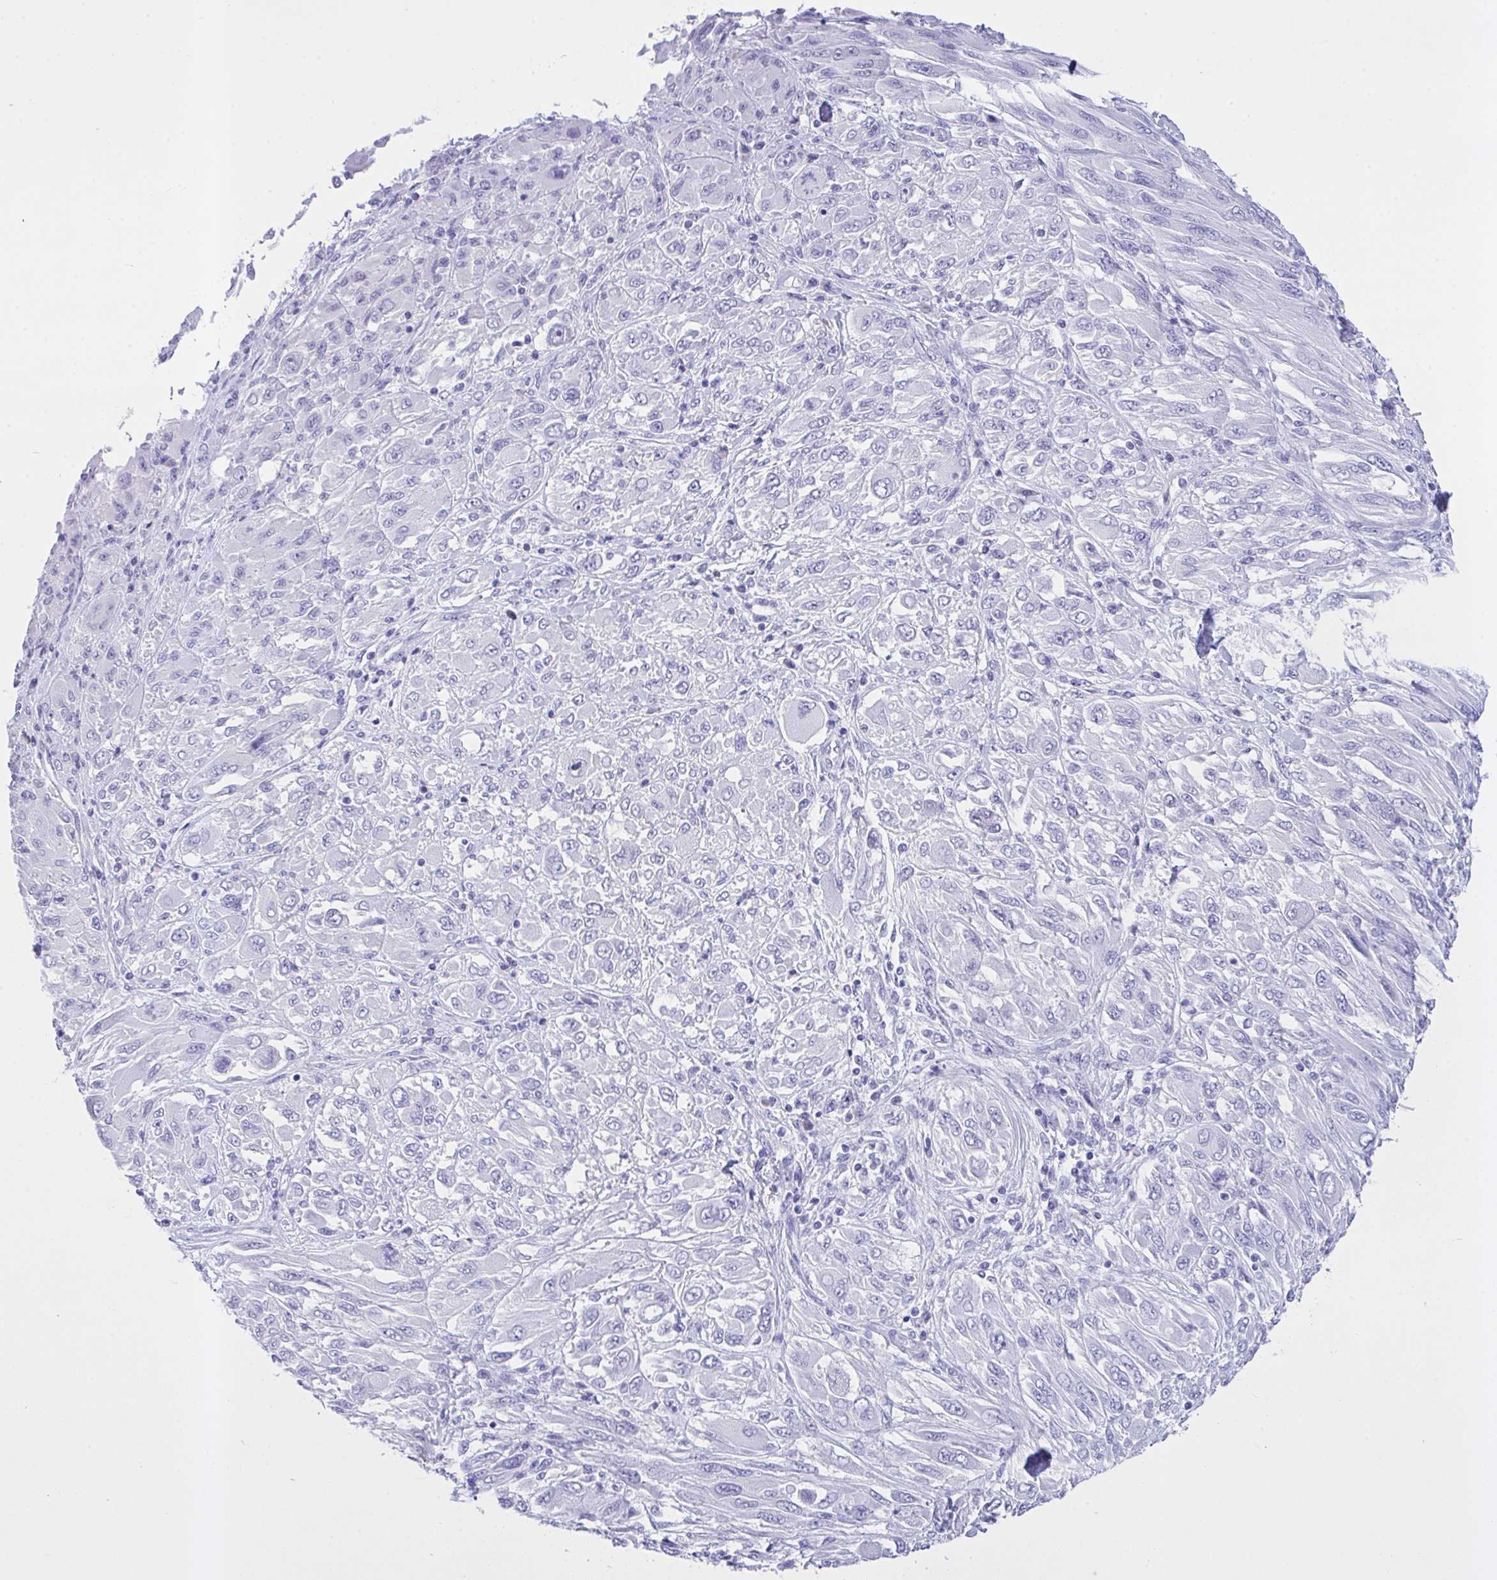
{"staining": {"intensity": "negative", "quantity": "none", "location": "none"}, "tissue": "melanoma", "cell_type": "Tumor cells", "image_type": "cancer", "snomed": [{"axis": "morphology", "description": "Malignant melanoma, NOS"}, {"axis": "topography", "description": "Skin"}], "caption": "Immunohistochemistry (IHC) of human malignant melanoma displays no positivity in tumor cells.", "gene": "AKR1D1", "patient": {"sex": "female", "age": 91}}